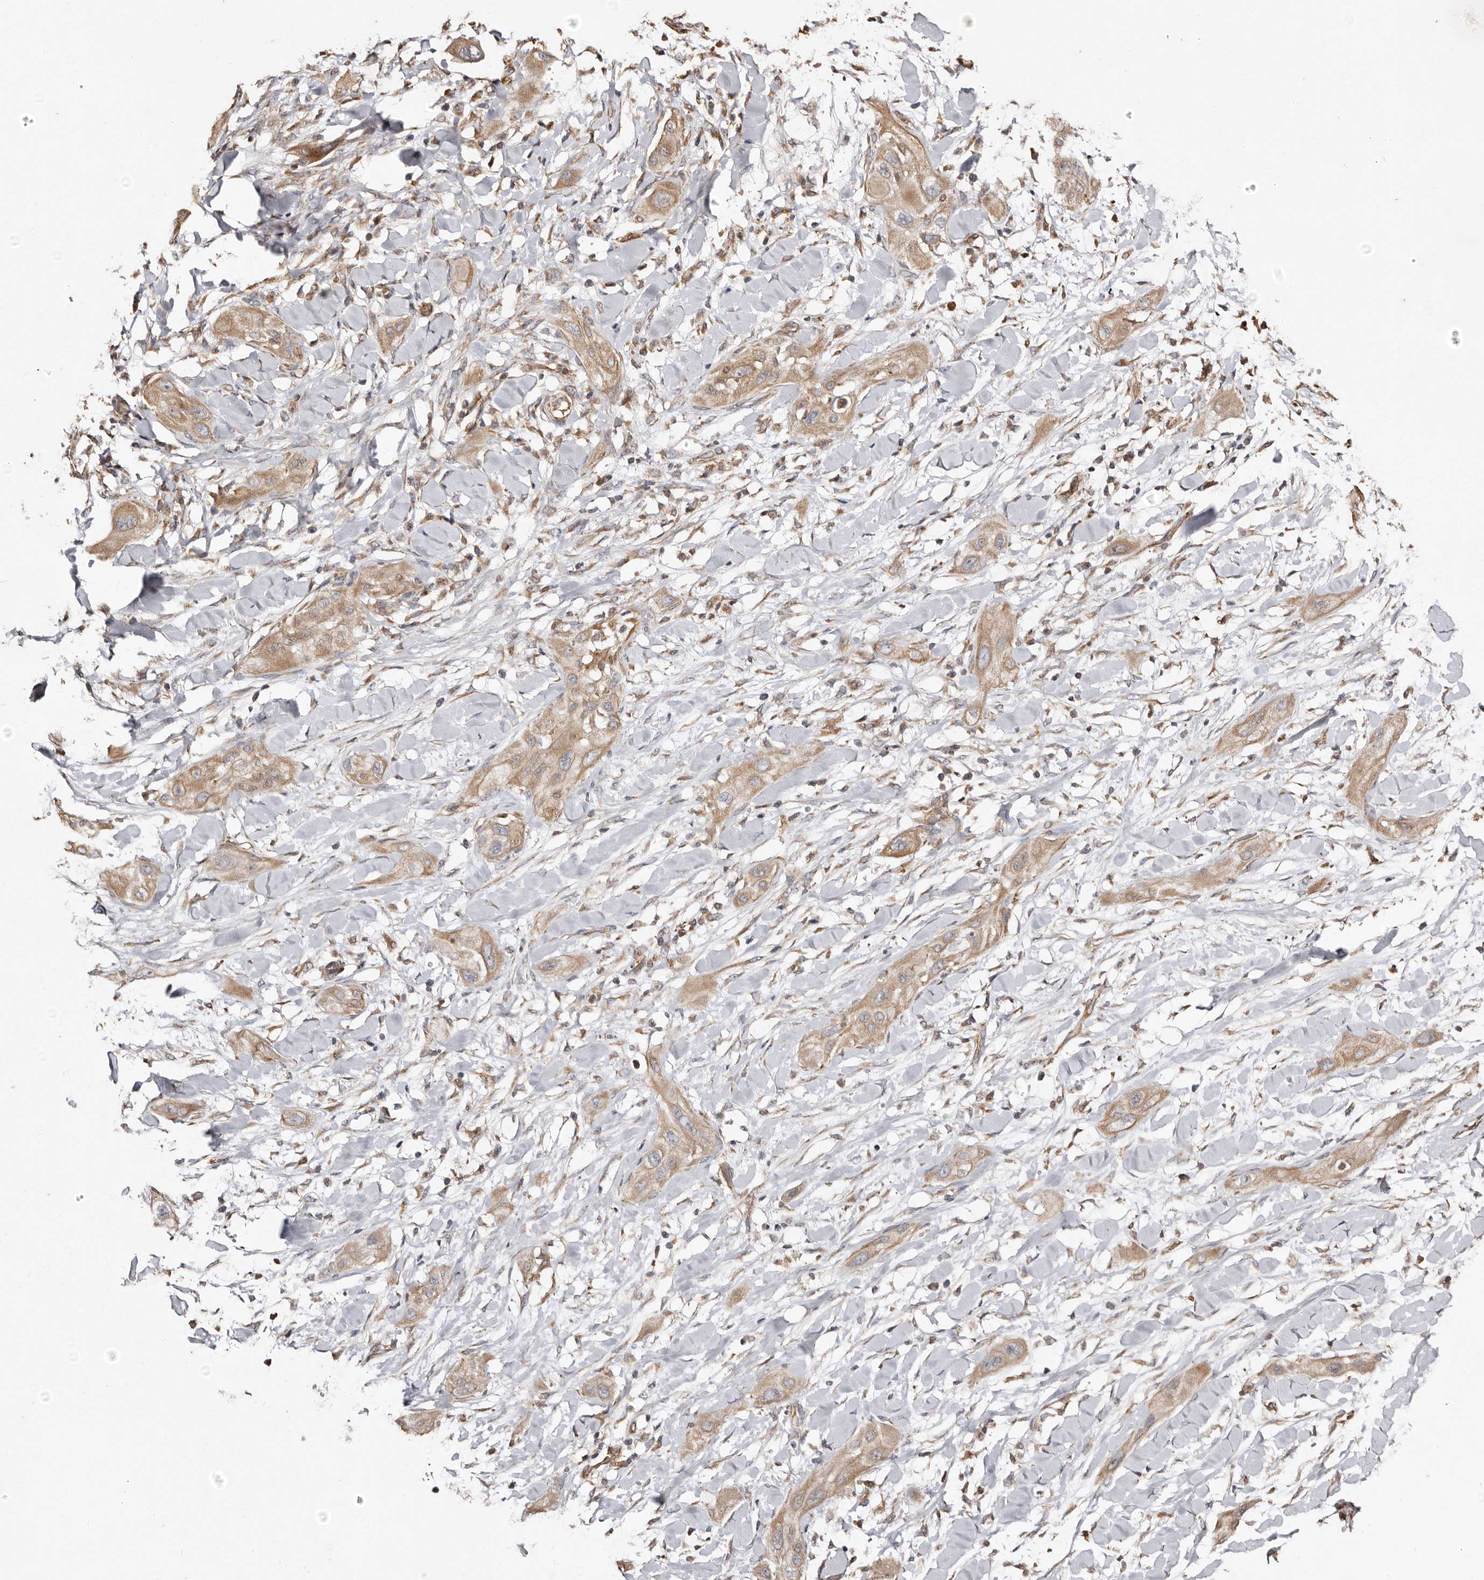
{"staining": {"intensity": "moderate", "quantity": ">75%", "location": "cytoplasmic/membranous"}, "tissue": "lung cancer", "cell_type": "Tumor cells", "image_type": "cancer", "snomed": [{"axis": "morphology", "description": "Squamous cell carcinoma, NOS"}, {"axis": "topography", "description": "Lung"}], "caption": "Tumor cells display medium levels of moderate cytoplasmic/membranous positivity in approximately >75% of cells in lung cancer.", "gene": "MACC1", "patient": {"sex": "female", "age": 47}}